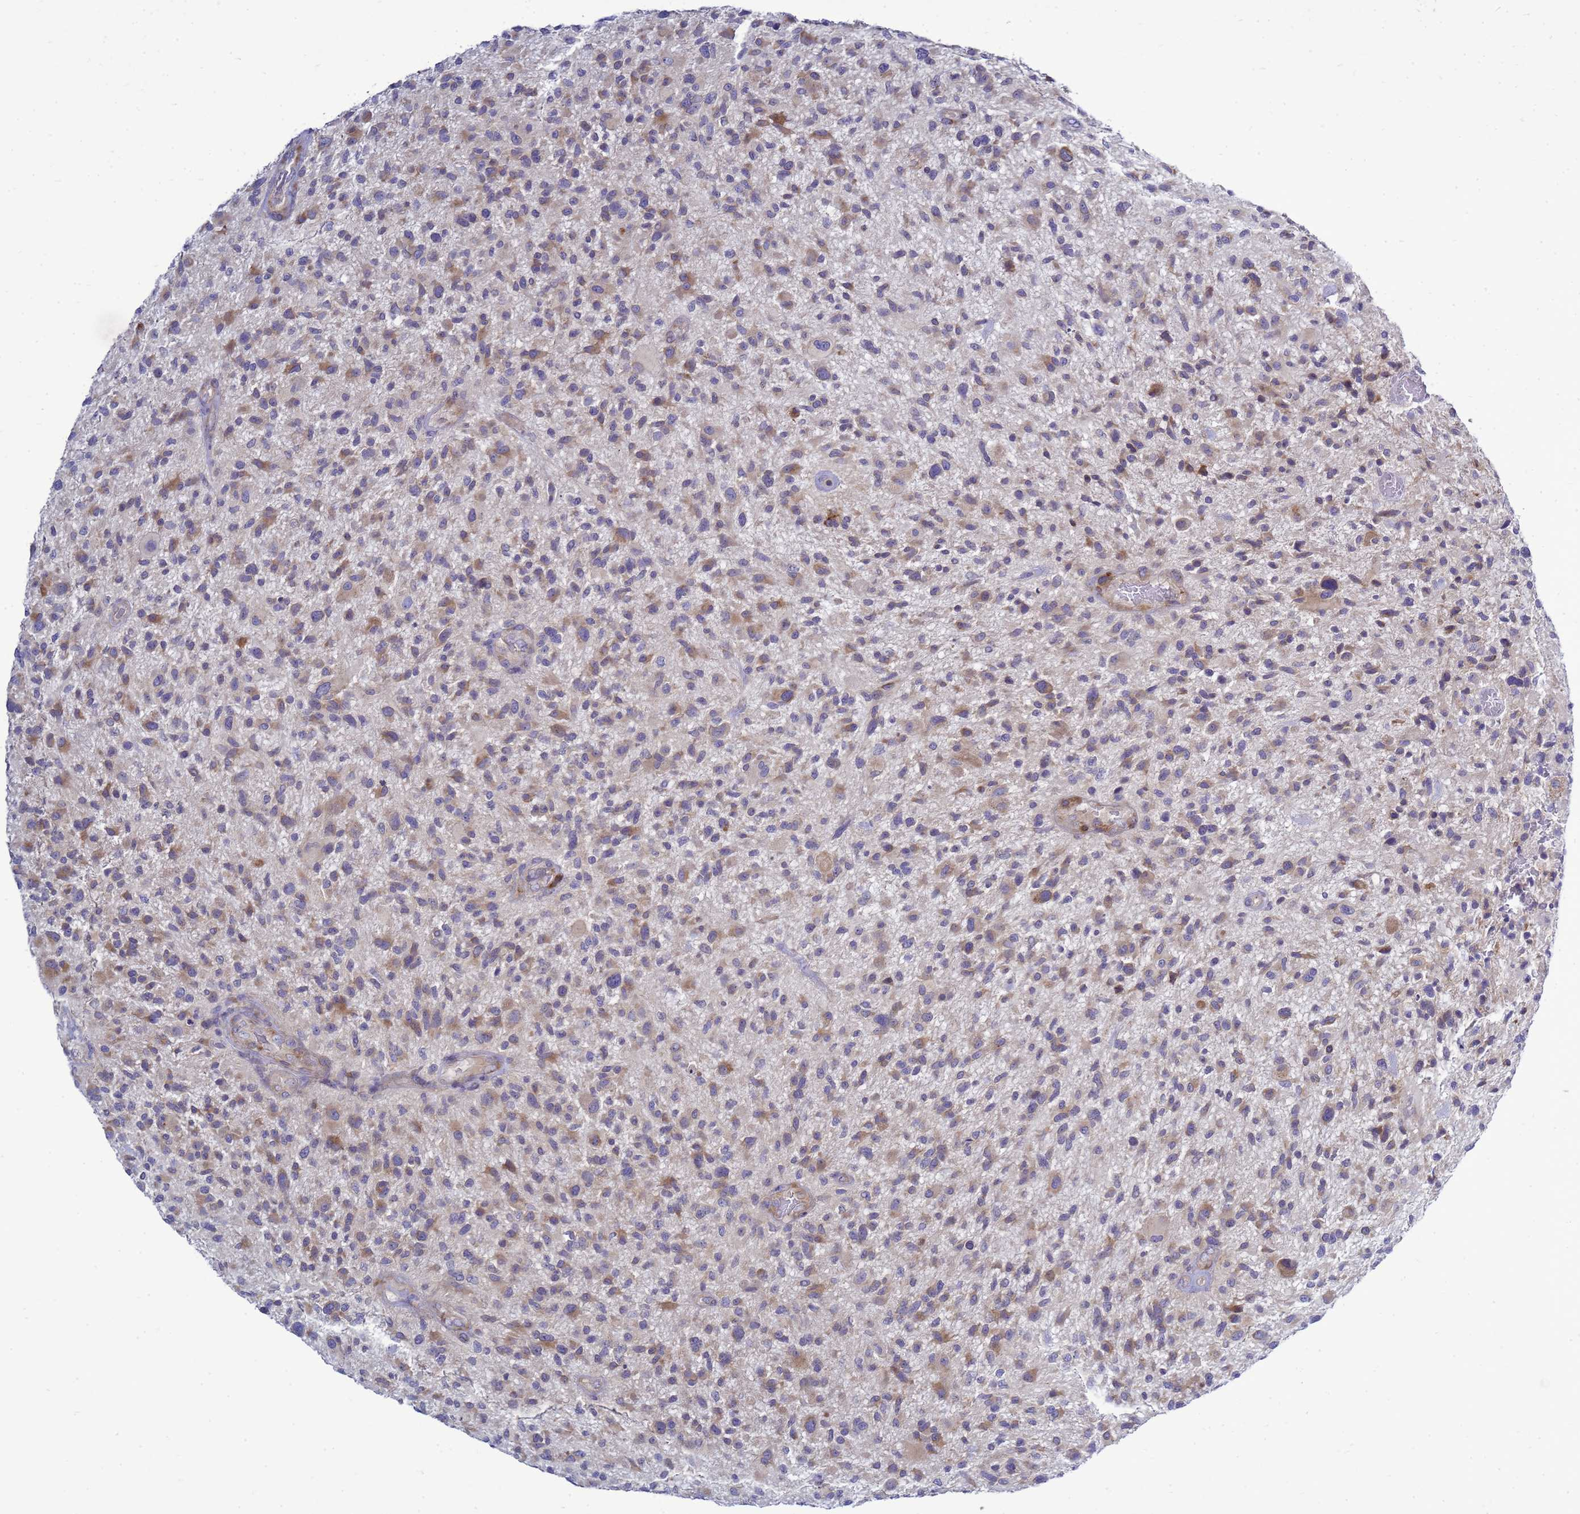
{"staining": {"intensity": "moderate", "quantity": "25%-75%", "location": "cytoplasmic/membranous"}, "tissue": "glioma", "cell_type": "Tumor cells", "image_type": "cancer", "snomed": [{"axis": "morphology", "description": "Glioma, malignant, High grade"}, {"axis": "topography", "description": "Brain"}], "caption": "Brown immunohistochemical staining in high-grade glioma (malignant) reveals moderate cytoplasmic/membranous positivity in approximately 25%-75% of tumor cells.", "gene": "MON1B", "patient": {"sex": "male", "age": 47}}